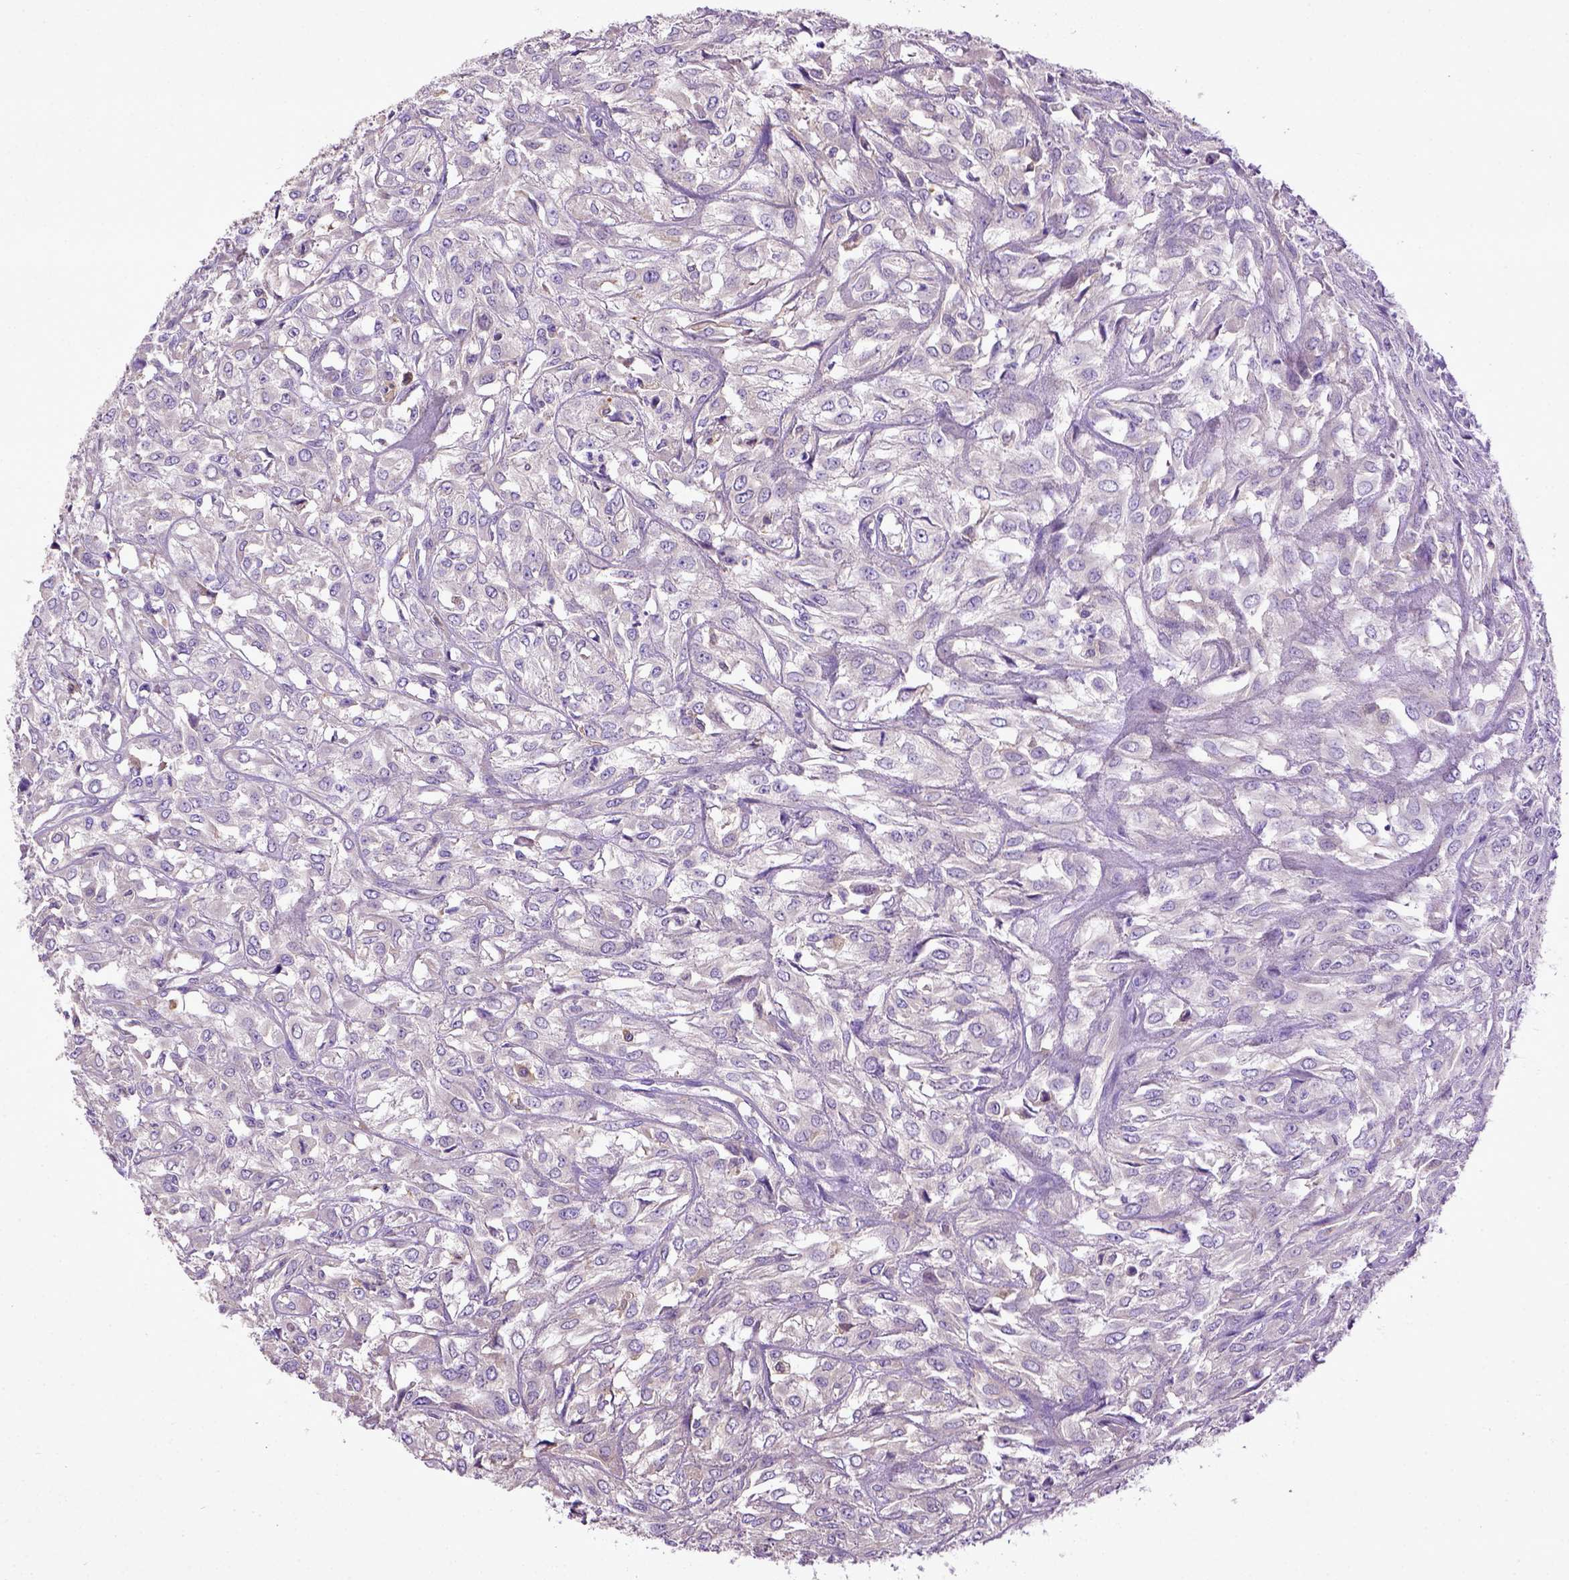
{"staining": {"intensity": "negative", "quantity": "none", "location": "none"}, "tissue": "urothelial cancer", "cell_type": "Tumor cells", "image_type": "cancer", "snomed": [{"axis": "morphology", "description": "Urothelial carcinoma, High grade"}, {"axis": "topography", "description": "Urinary bladder"}], "caption": "Tumor cells show no significant positivity in urothelial carcinoma (high-grade).", "gene": "DEPDC1B", "patient": {"sex": "male", "age": 67}}